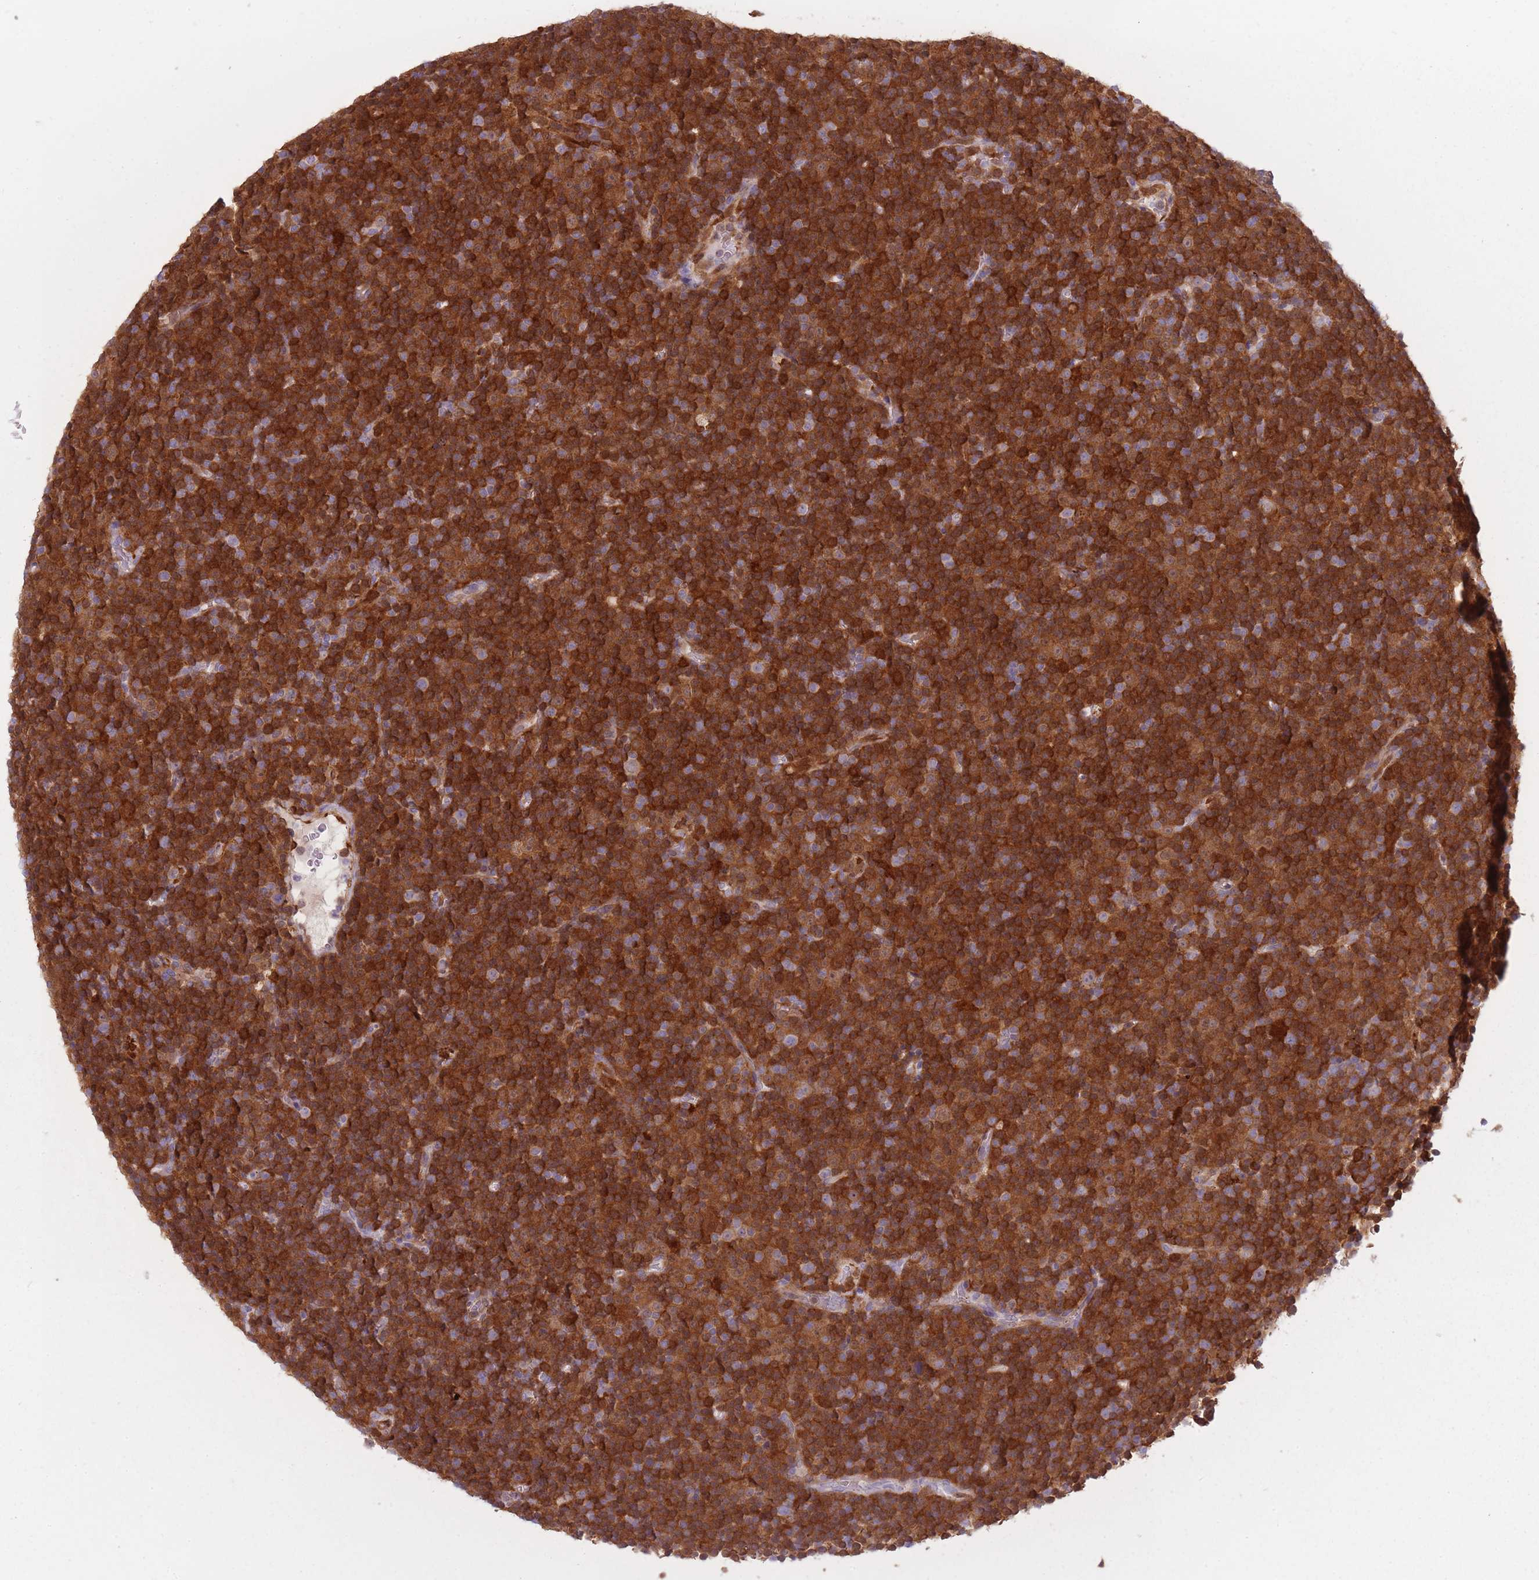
{"staining": {"intensity": "strong", "quantity": ">75%", "location": "cytoplasmic/membranous"}, "tissue": "lymphoma", "cell_type": "Tumor cells", "image_type": "cancer", "snomed": [{"axis": "morphology", "description": "Malignant lymphoma, non-Hodgkin's type, Low grade"}, {"axis": "topography", "description": "Lymph node"}], "caption": "IHC (DAB) staining of lymphoma exhibits strong cytoplasmic/membranous protein staining in about >75% of tumor cells. (Brightfield microscopy of DAB IHC at high magnification).", "gene": "LGALS9", "patient": {"sex": "female", "age": 67}}